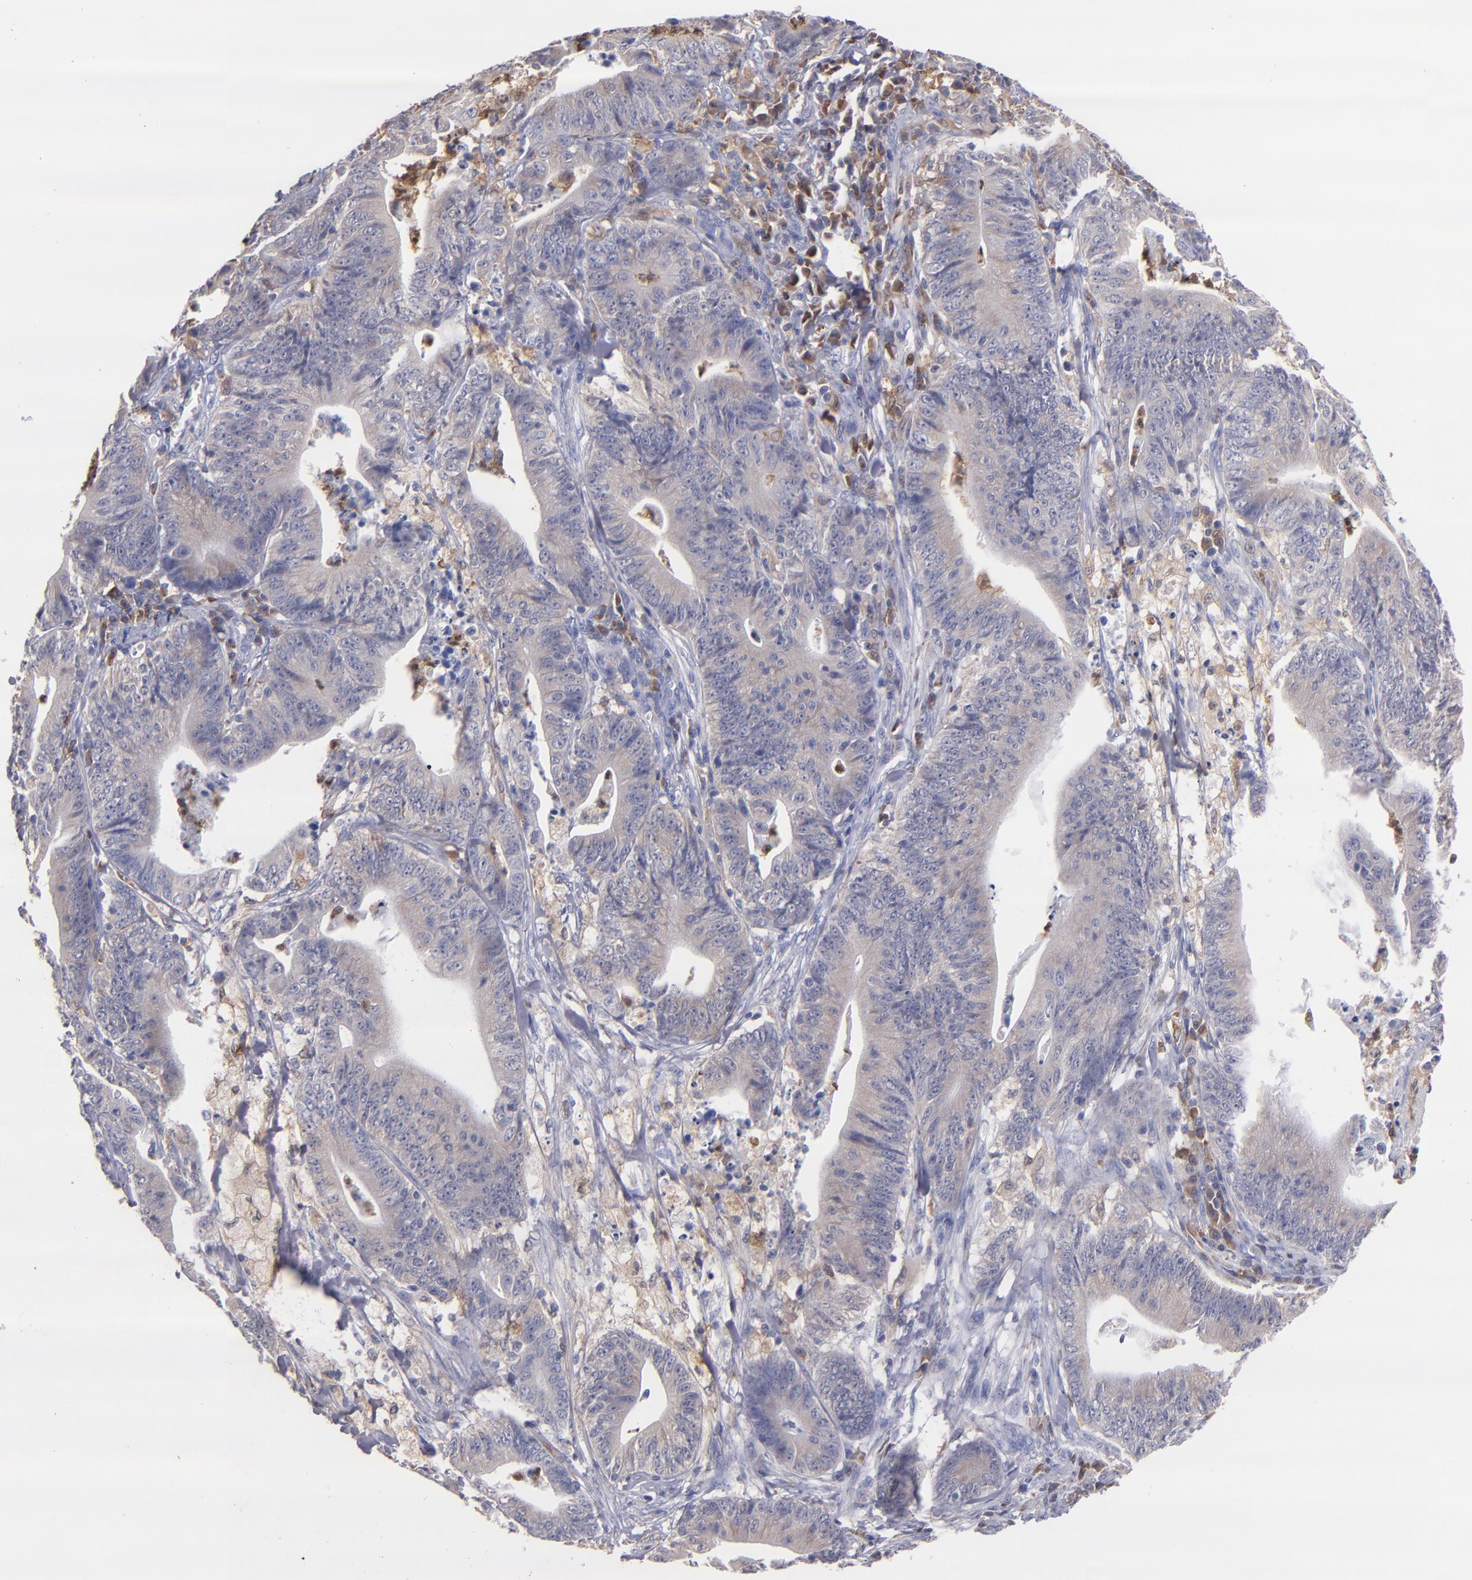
{"staining": {"intensity": "weak", "quantity": "<25%", "location": "cytoplasmic/membranous"}, "tissue": "stomach cancer", "cell_type": "Tumor cells", "image_type": "cancer", "snomed": [{"axis": "morphology", "description": "Adenocarcinoma, NOS"}, {"axis": "topography", "description": "Stomach, lower"}], "caption": "This histopathology image is of stomach cancer stained with immunohistochemistry (IHC) to label a protein in brown with the nuclei are counter-stained blue. There is no expression in tumor cells.", "gene": "PRKCD", "patient": {"sex": "female", "age": 86}}